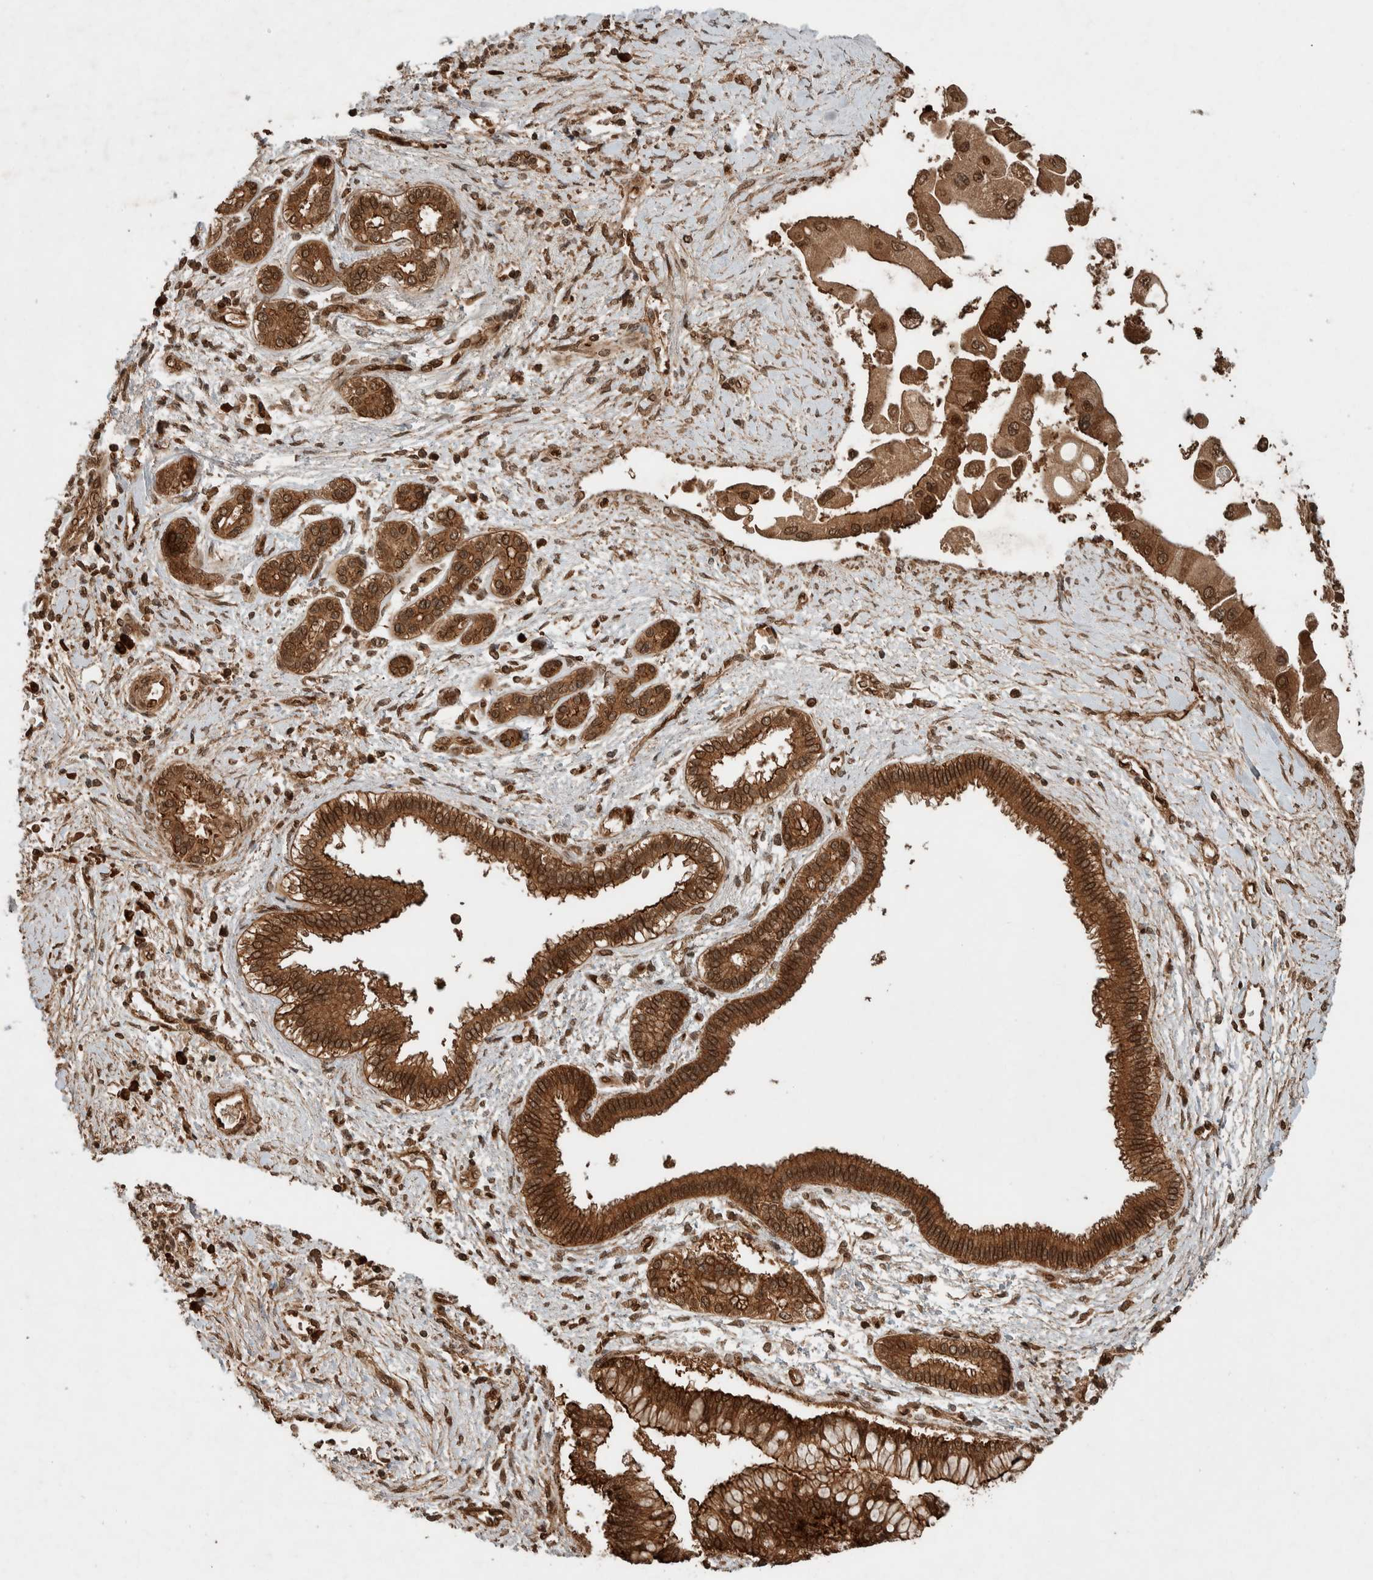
{"staining": {"intensity": "strong", "quantity": ">75%", "location": "cytoplasmic/membranous,nuclear"}, "tissue": "liver cancer", "cell_type": "Tumor cells", "image_type": "cancer", "snomed": [{"axis": "morphology", "description": "Cholangiocarcinoma"}, {"axis": "topography", "description": "Liver"}], "caption": "Immunohistochemical staining of liver cancer (cholangiocarcinoma) reveals high levels of strong cytoplasmic/membranous and nuclear expression in approximately >75% of tumor cells.", "gene": "CNTROB", "patient": {"sex": "male", "age": 50}}